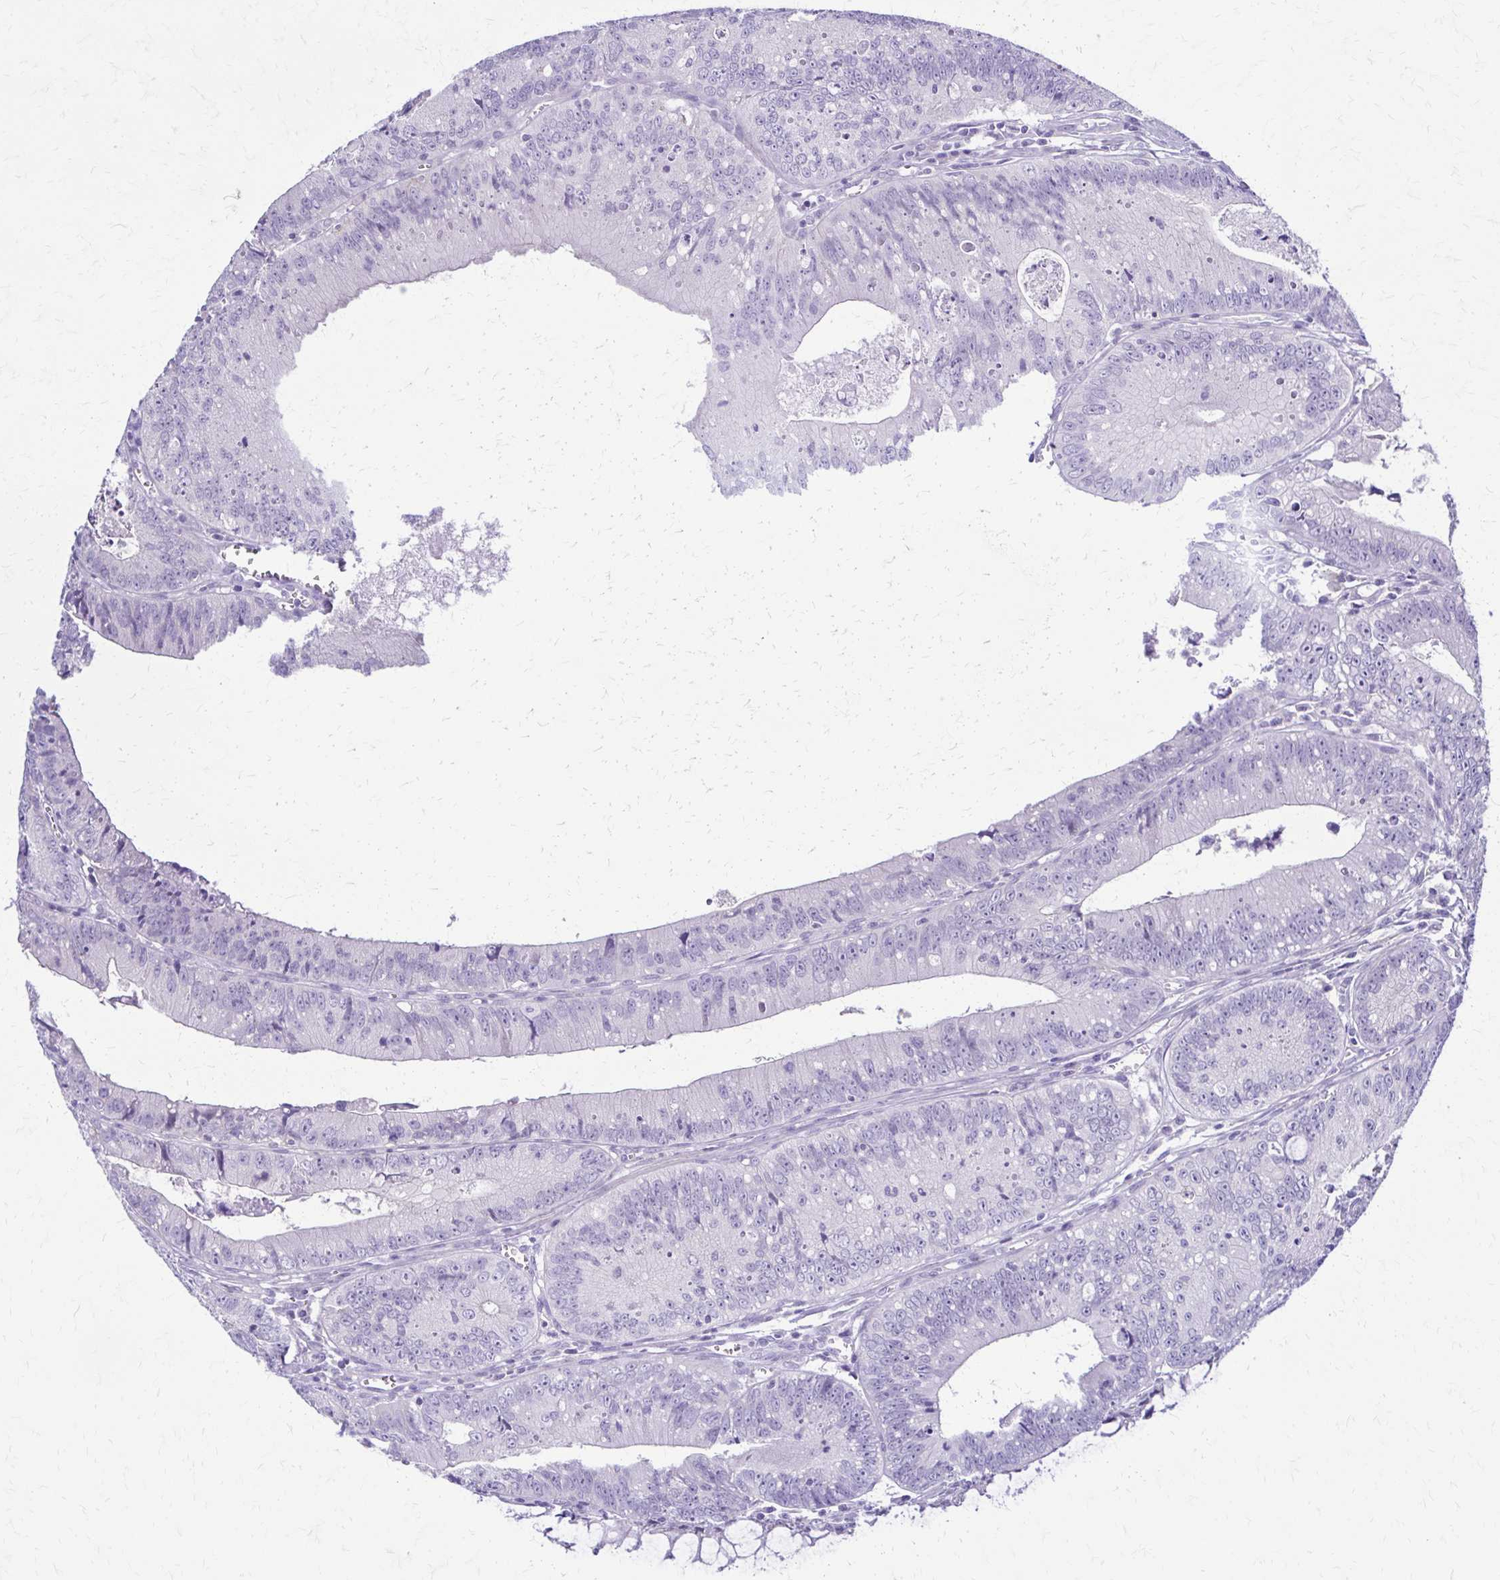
{"staining": {"intensity": "negative", "quantity": "none", "location": "none"}, "tissue": "colorectal cancer", "cell_type": "Tumor cells", "image_type": "cancer", "snomed": [{"axis": "morphology", "description": "Adenocarcinoma, NOS"}, {"axis": "topography", "description": "Rectum"}], "caption": "Photomicrograph shows no significant protein positivity in tumor cells of adenocarcinoma (colorectal).", "gene": "RHOBTB2", "patient": {"sex": "female", "age": 81}}